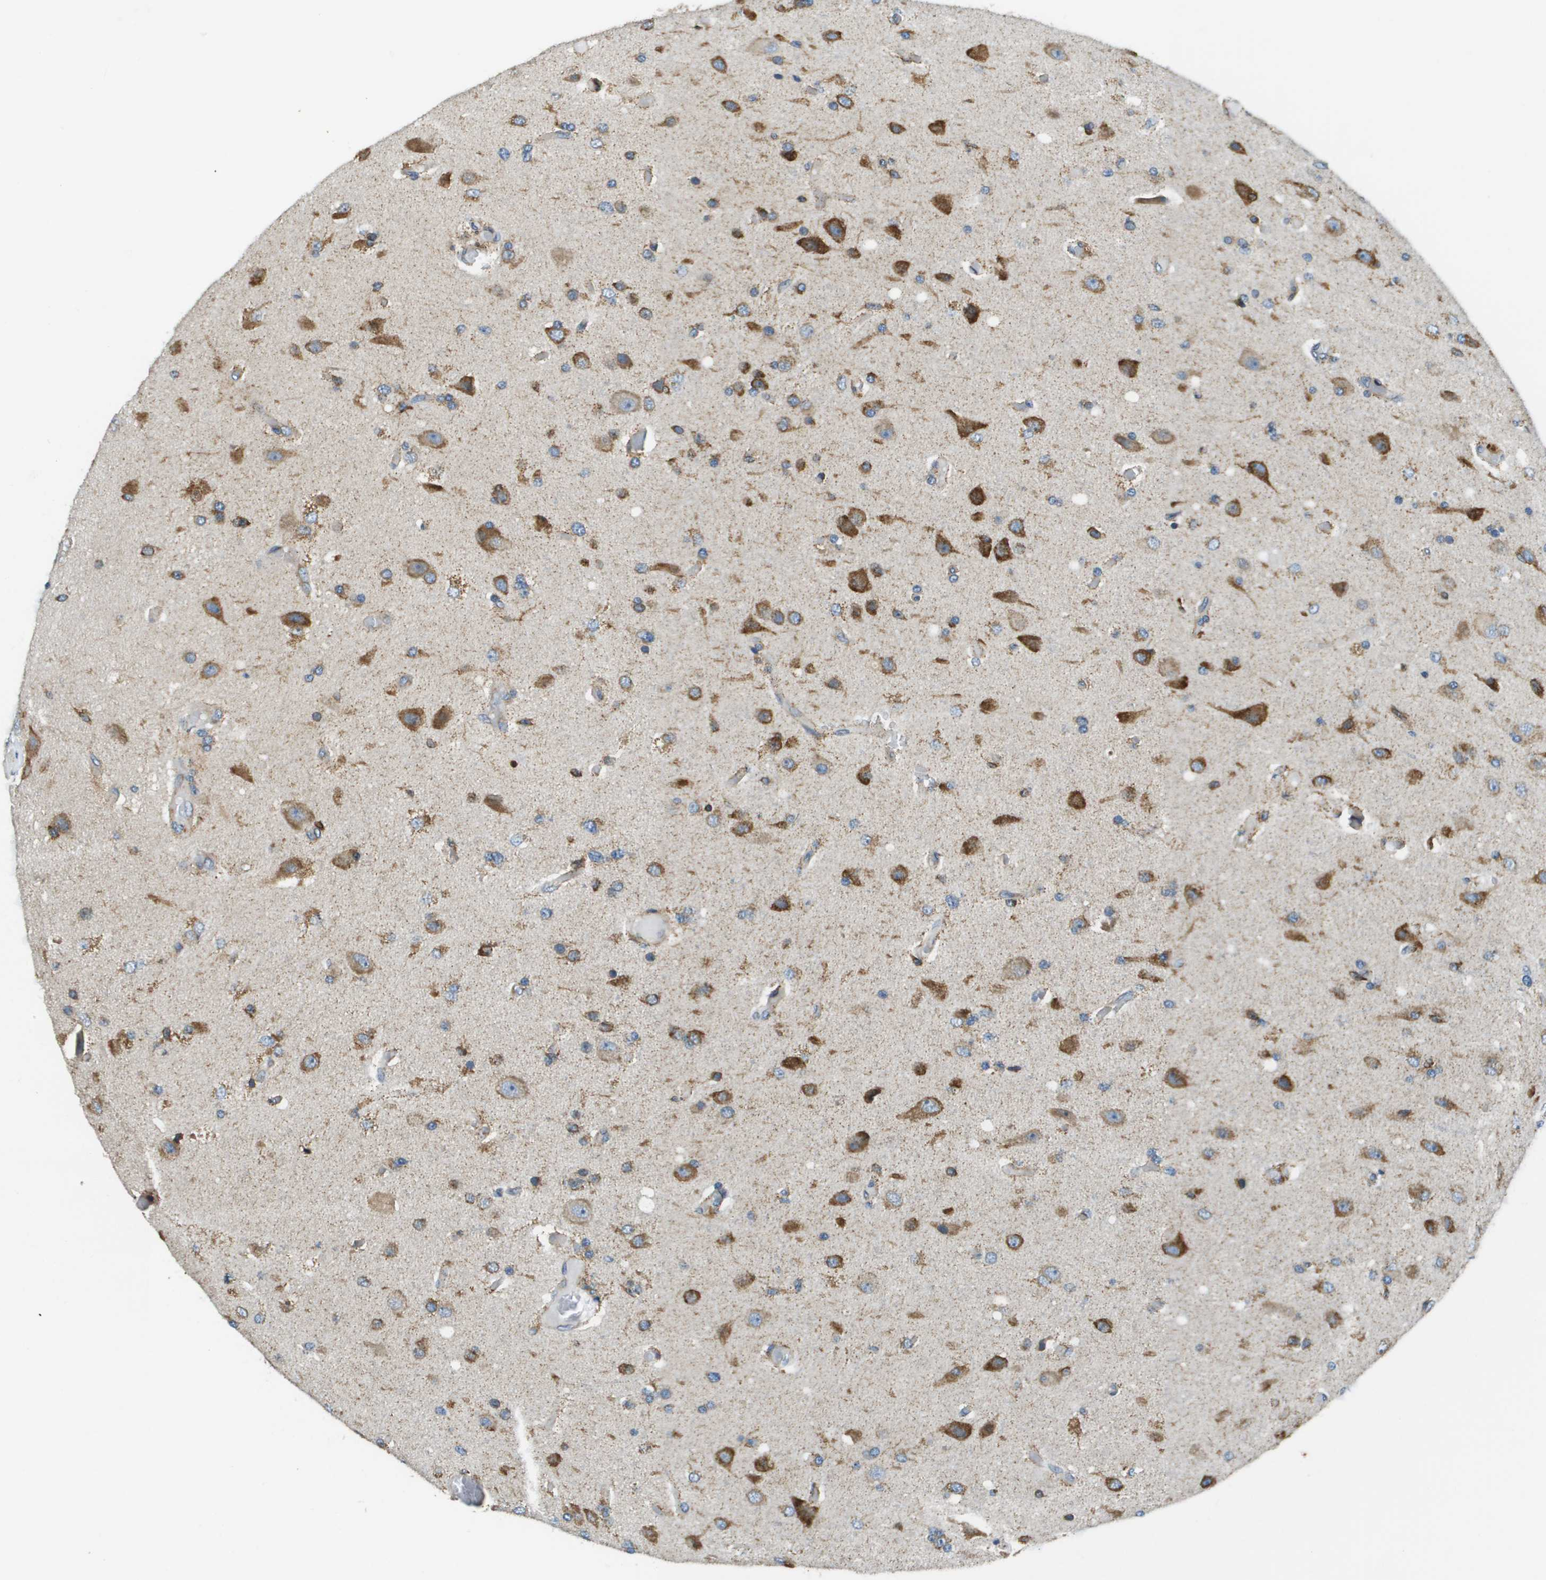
{"staining": {"intensity": "moderate", "quantity": ">75%", "location": "cytoplasmic/membranous"}, "tissue": "glioma", "cell_type": "Tumor cells", "image_type": "cancer", "snomed": [{"axis": "morphology", "description": "Normal tissue, NOS"}, {"axis": "morphology", "description": "Glioma, malignant, High grade"}, {"axis": "topography", "description": "Cerebral cortex"}], "caption": "About >75% of tumor cells in human malignant high-grade glioma show moderate cytoplasmic/membranous protein positivity as visualized by brown immunohistochemical staining.", "gene": "CNPY3", "patient": {"sex": "male", "age": 77}}